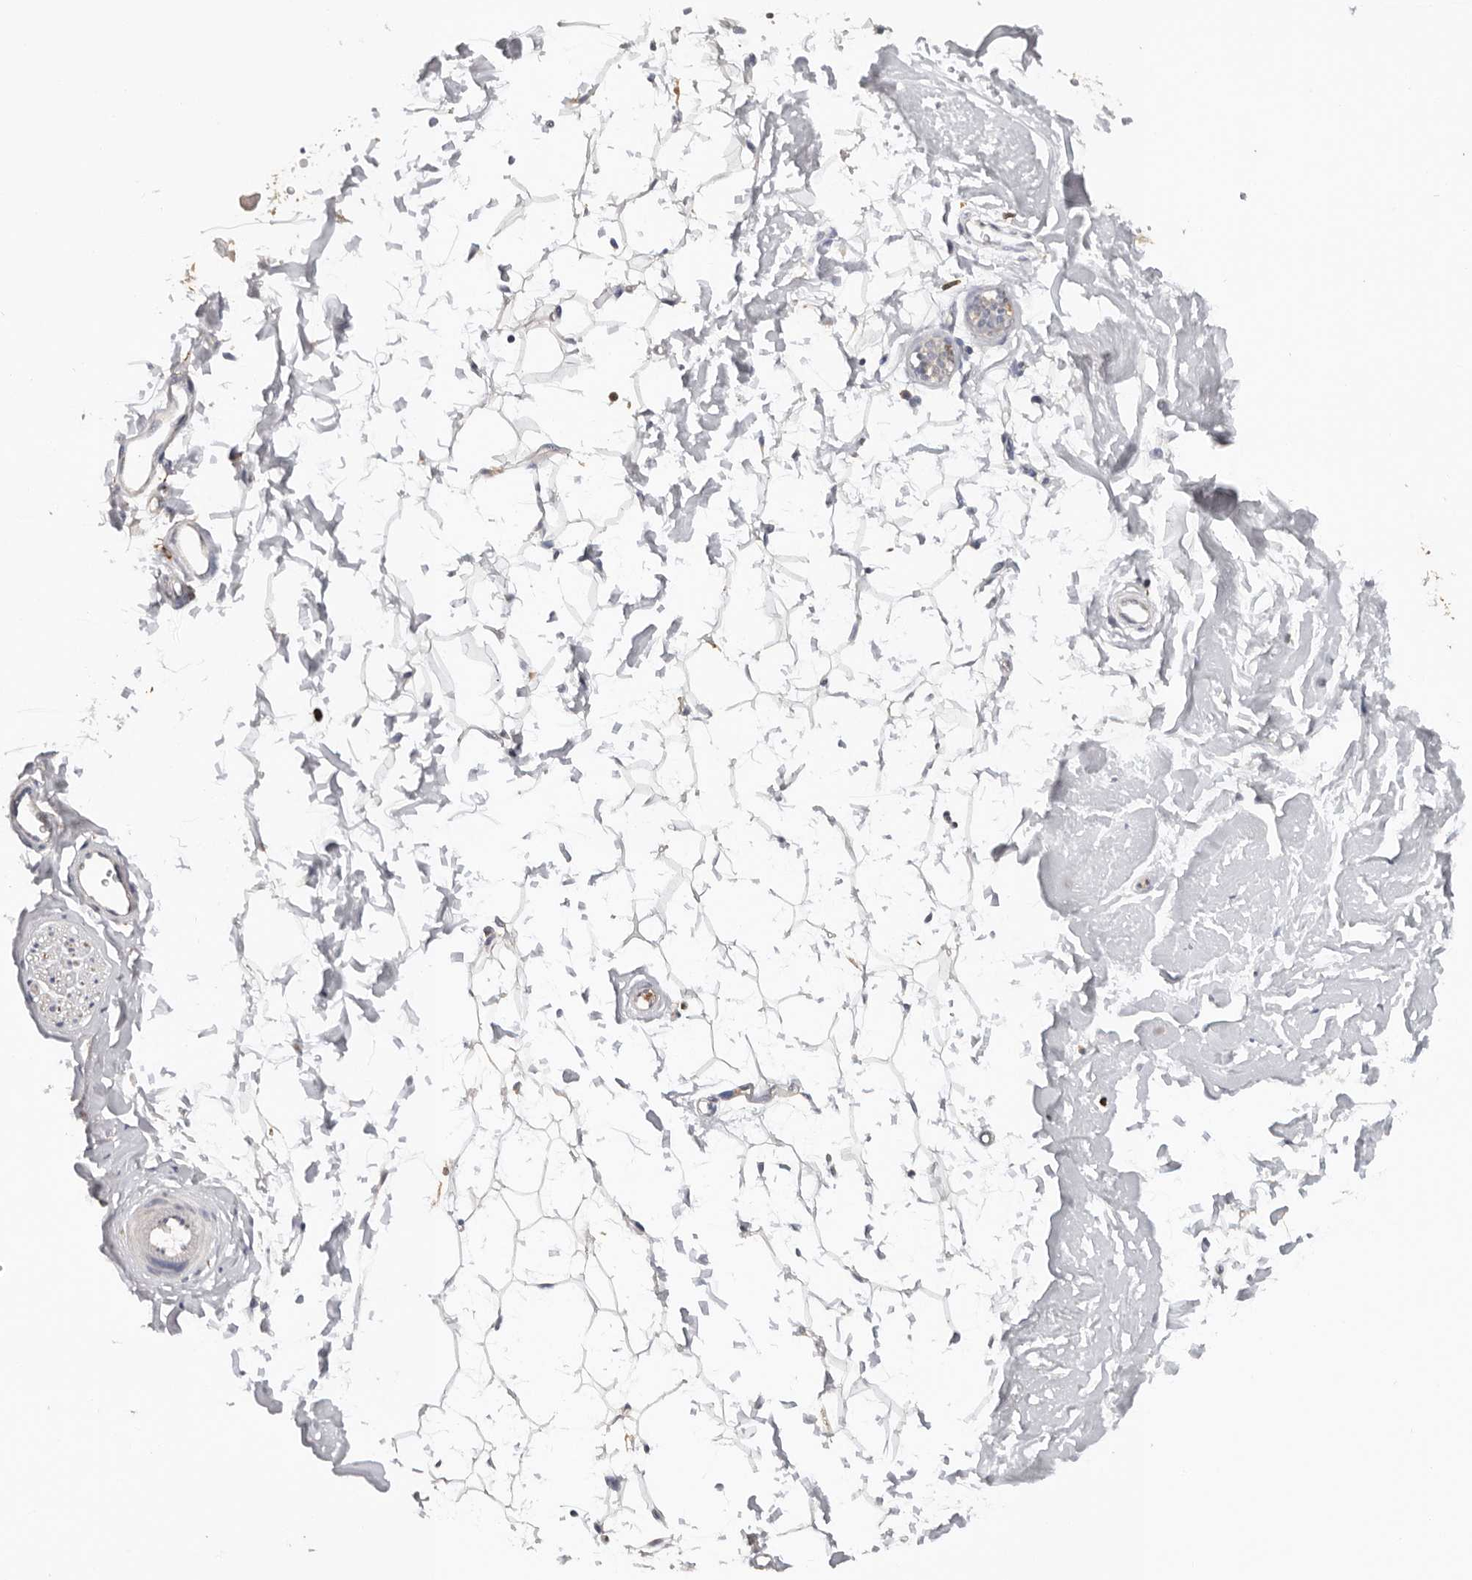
{"staining": {"intensity": "negative", "quantity": "none", "location": "none"}, "tissue": "adipose tissue", "cell_type": "Adipocytes", "image_type": "normal", "snomed": [{"axis": "morphology", "description": "Normal tissue, NOS"}, {"axis": "topography", "description": "Breast"}], "caption": "Adipose tissue stained for a protein using immunohistochemistry (IHC) demonstrates no staining adipocytes.", "gene": "TFRC", "patient": {"sex": "female", "age": 23}}